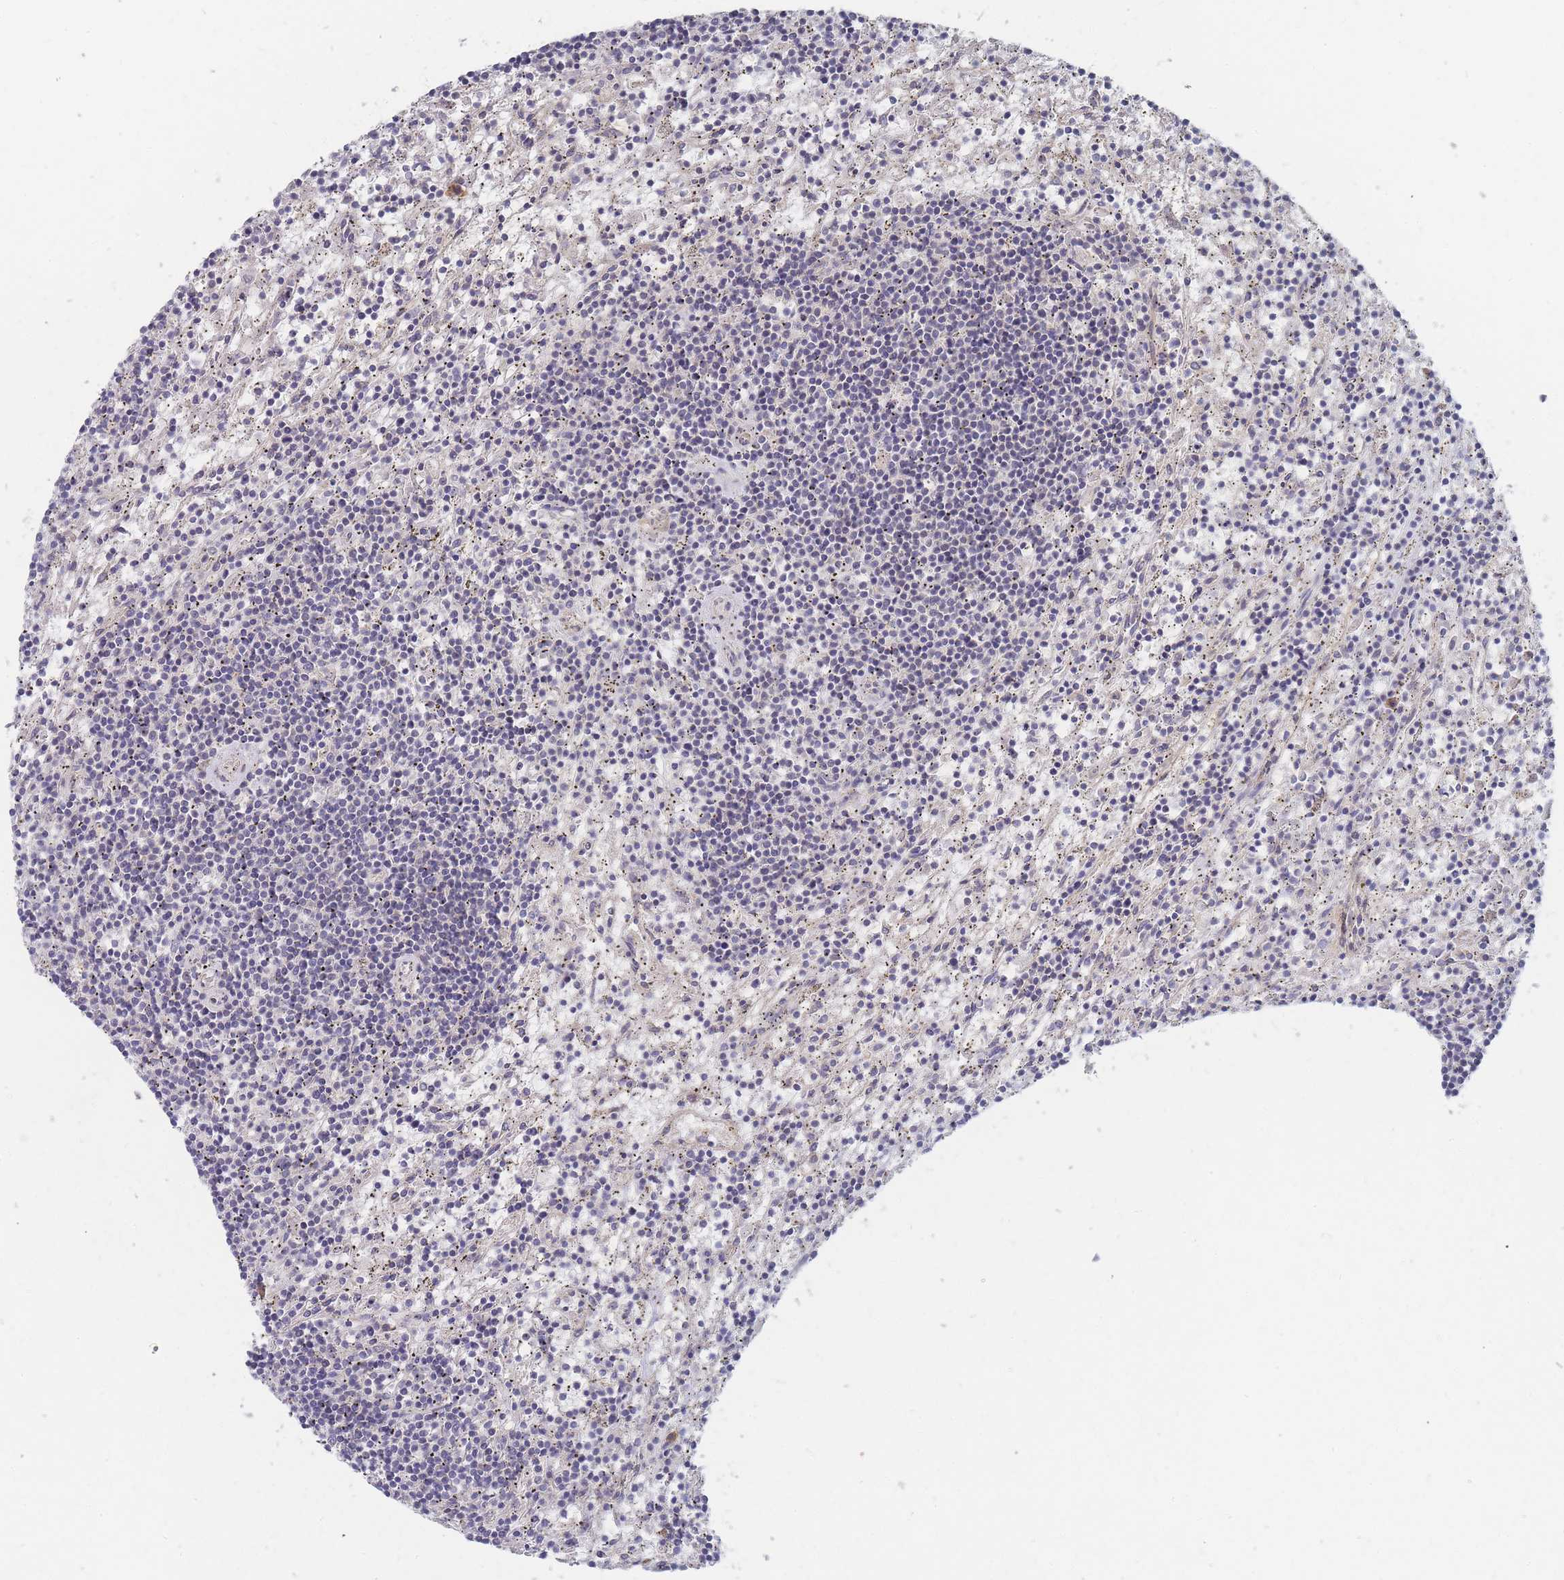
{"staining": {"intensity": "negative", "quantity": "none", "location": "none"}, "tissue": "lymphoma", "cell_type": "Tumor cells", "image_type": "cancer", "snomed": [{"axis": "morphology", "description": "Malignant lymphoma, non-Hodgkin's type, Low grade"}, {"axis": "topography", "description": "Spleen"}], "caption": "Lymphoma was stained to show a protein in brown. There is no significant staining in tumor cells. The staining was performed using DAB to visualize the protein expression in brown, while the nuclei were stained in blue with hematoxylin (Magnification: 20x).", "gene": "SLC35F5", "patient": {"sex": "male", "age": 76}}